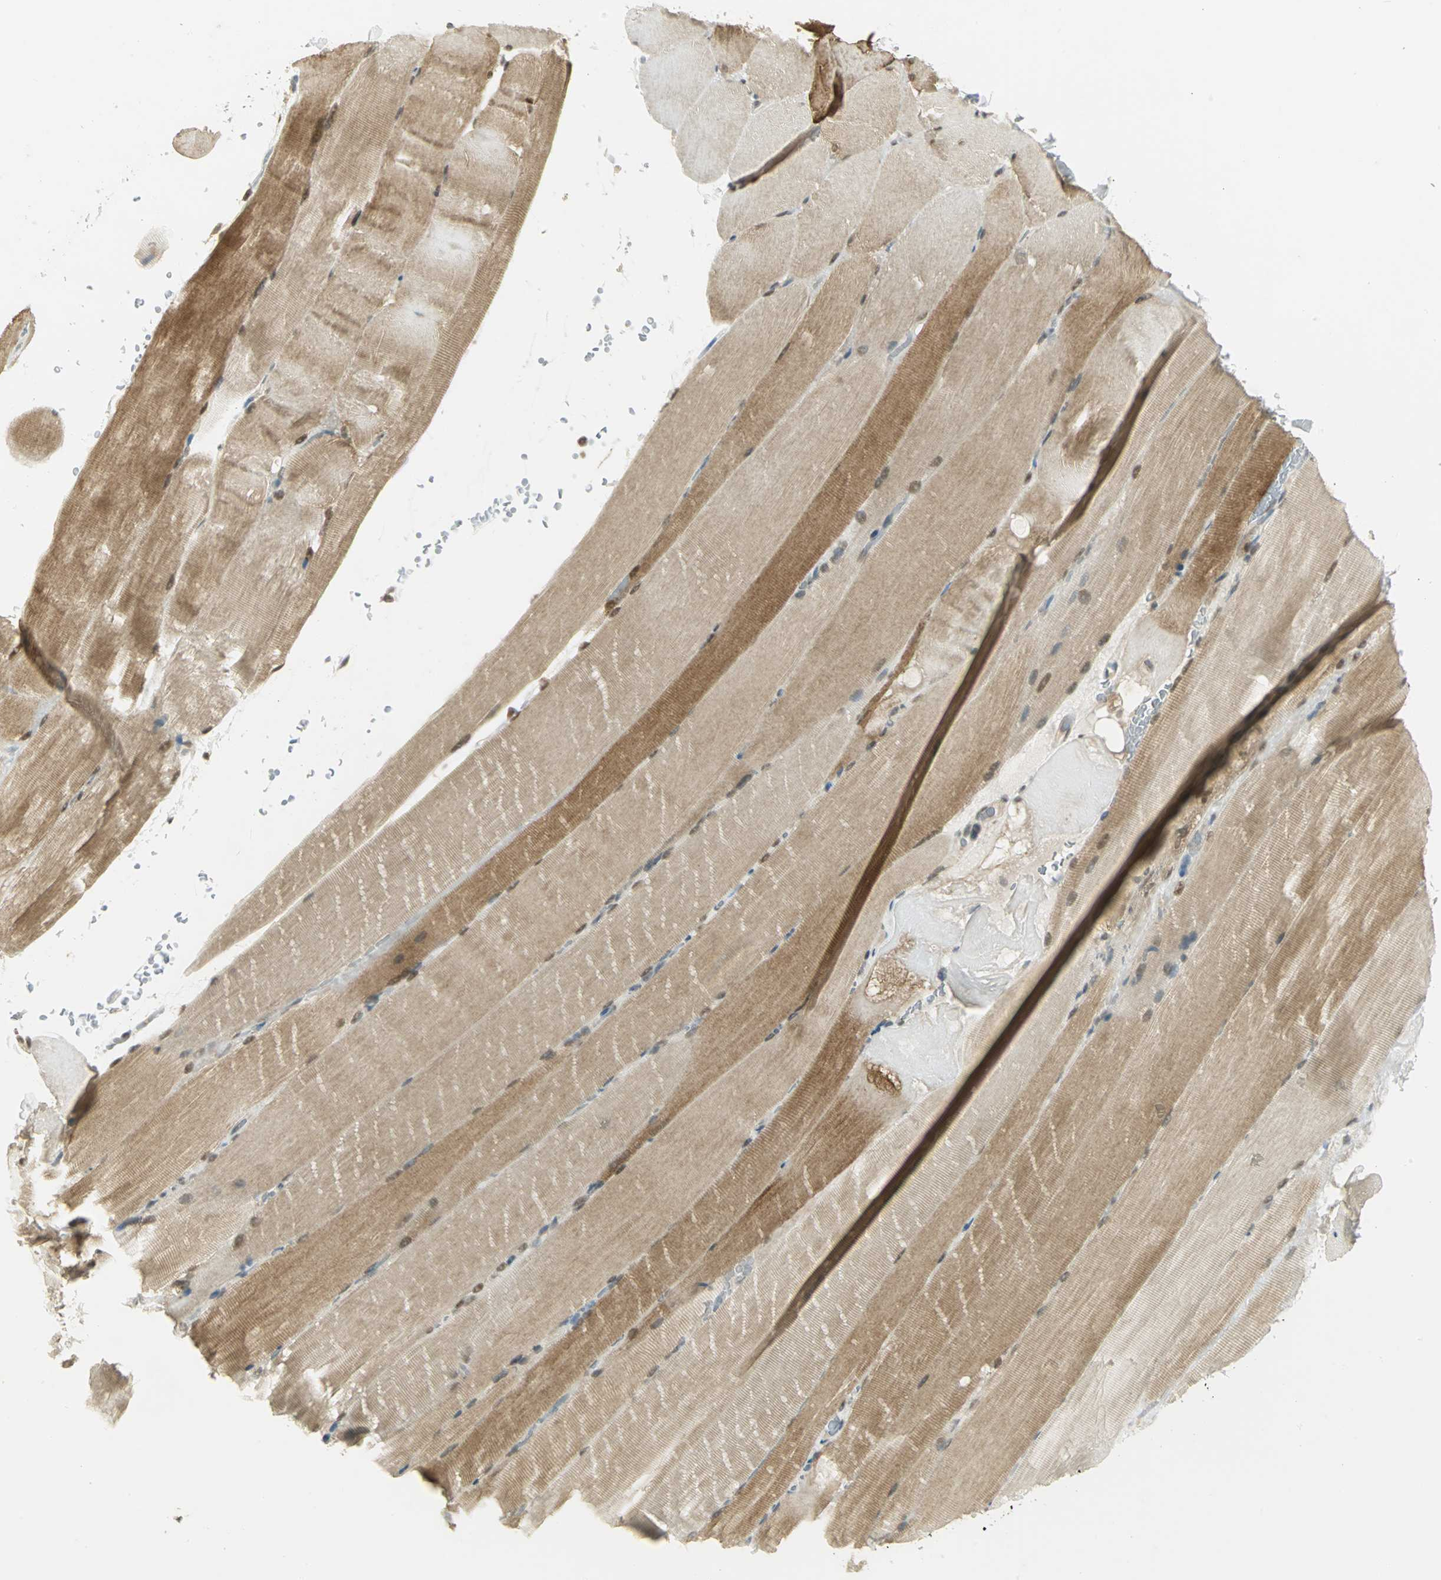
{"staining": {"intensity": "moderate", "quantity": ">75%", "location": "cytoplasmic/membranous"}, "tissue": "skeletal muscle", "cell_type": "Myocytes", "image_type": "normal", "snomed": [{"axis": "morphology", "description": "Normal tissue, NOS"}, {"axis": "topography", "description": "Skeletal muscle"}, {"axis": "topography", "description": "Parathyroid gland"}], "caption": "Immunohistochemistry (IHC) micrograph of unremarkable skeletal muscle stained for a protein (brown), which demonstrates medium levels of moderate cytoplasmic/membranous expression in about >75% of myocytes.", "gene": "CDC34", "patient": {"sex": "female", "age": 37}}